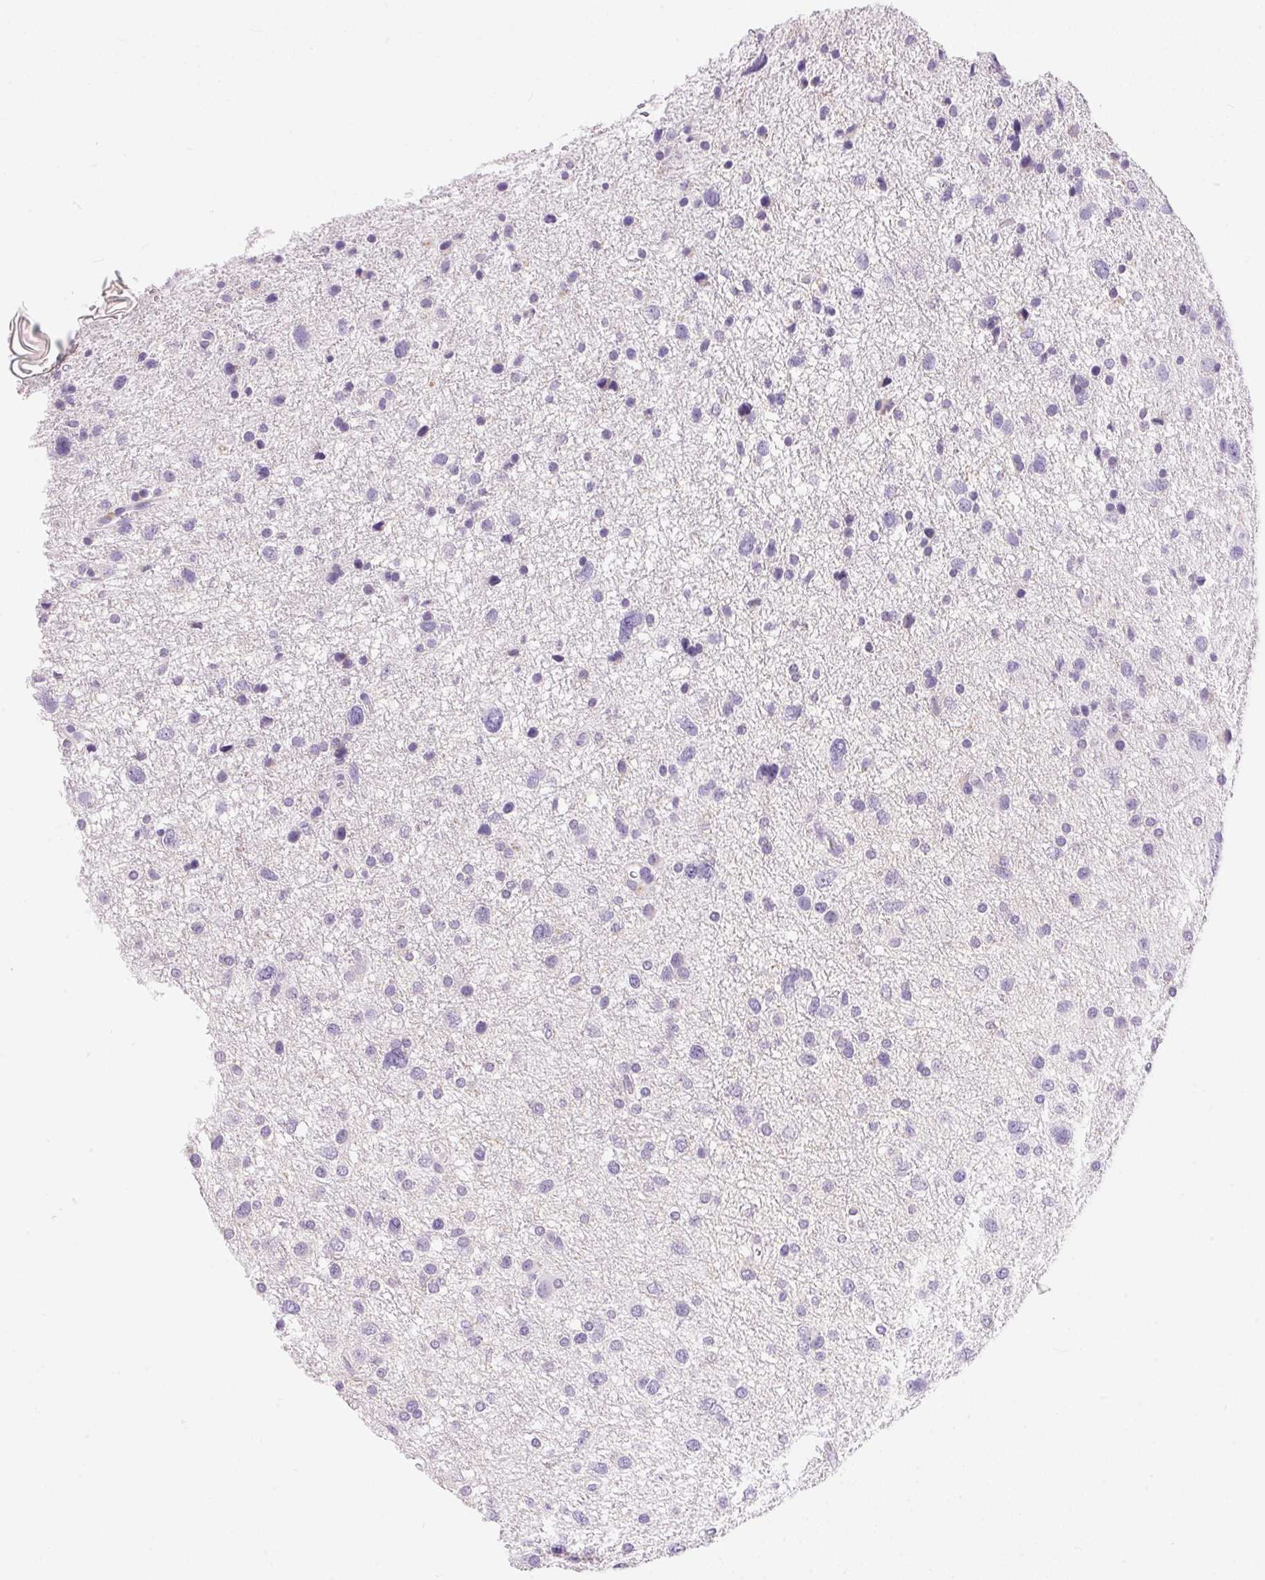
{"staining": {"intensity": "negative", "quantity": "none", "location": "none"}, "tissue": "glioma", "cell_type": "Tumor cells", "image_type": "cancer", "snomed": [{"axis": "morphology", "description": "Glioma, malignant, Low grade"}, {"axis": "topography", "description": "Brain"}], "caption": "Malignant low-grade glioma stained for a protein using IHC exhibits no positivity tumor cells.", "gene": "PNLIPRP3", "patient": {"sex": "female", "age": 55}}